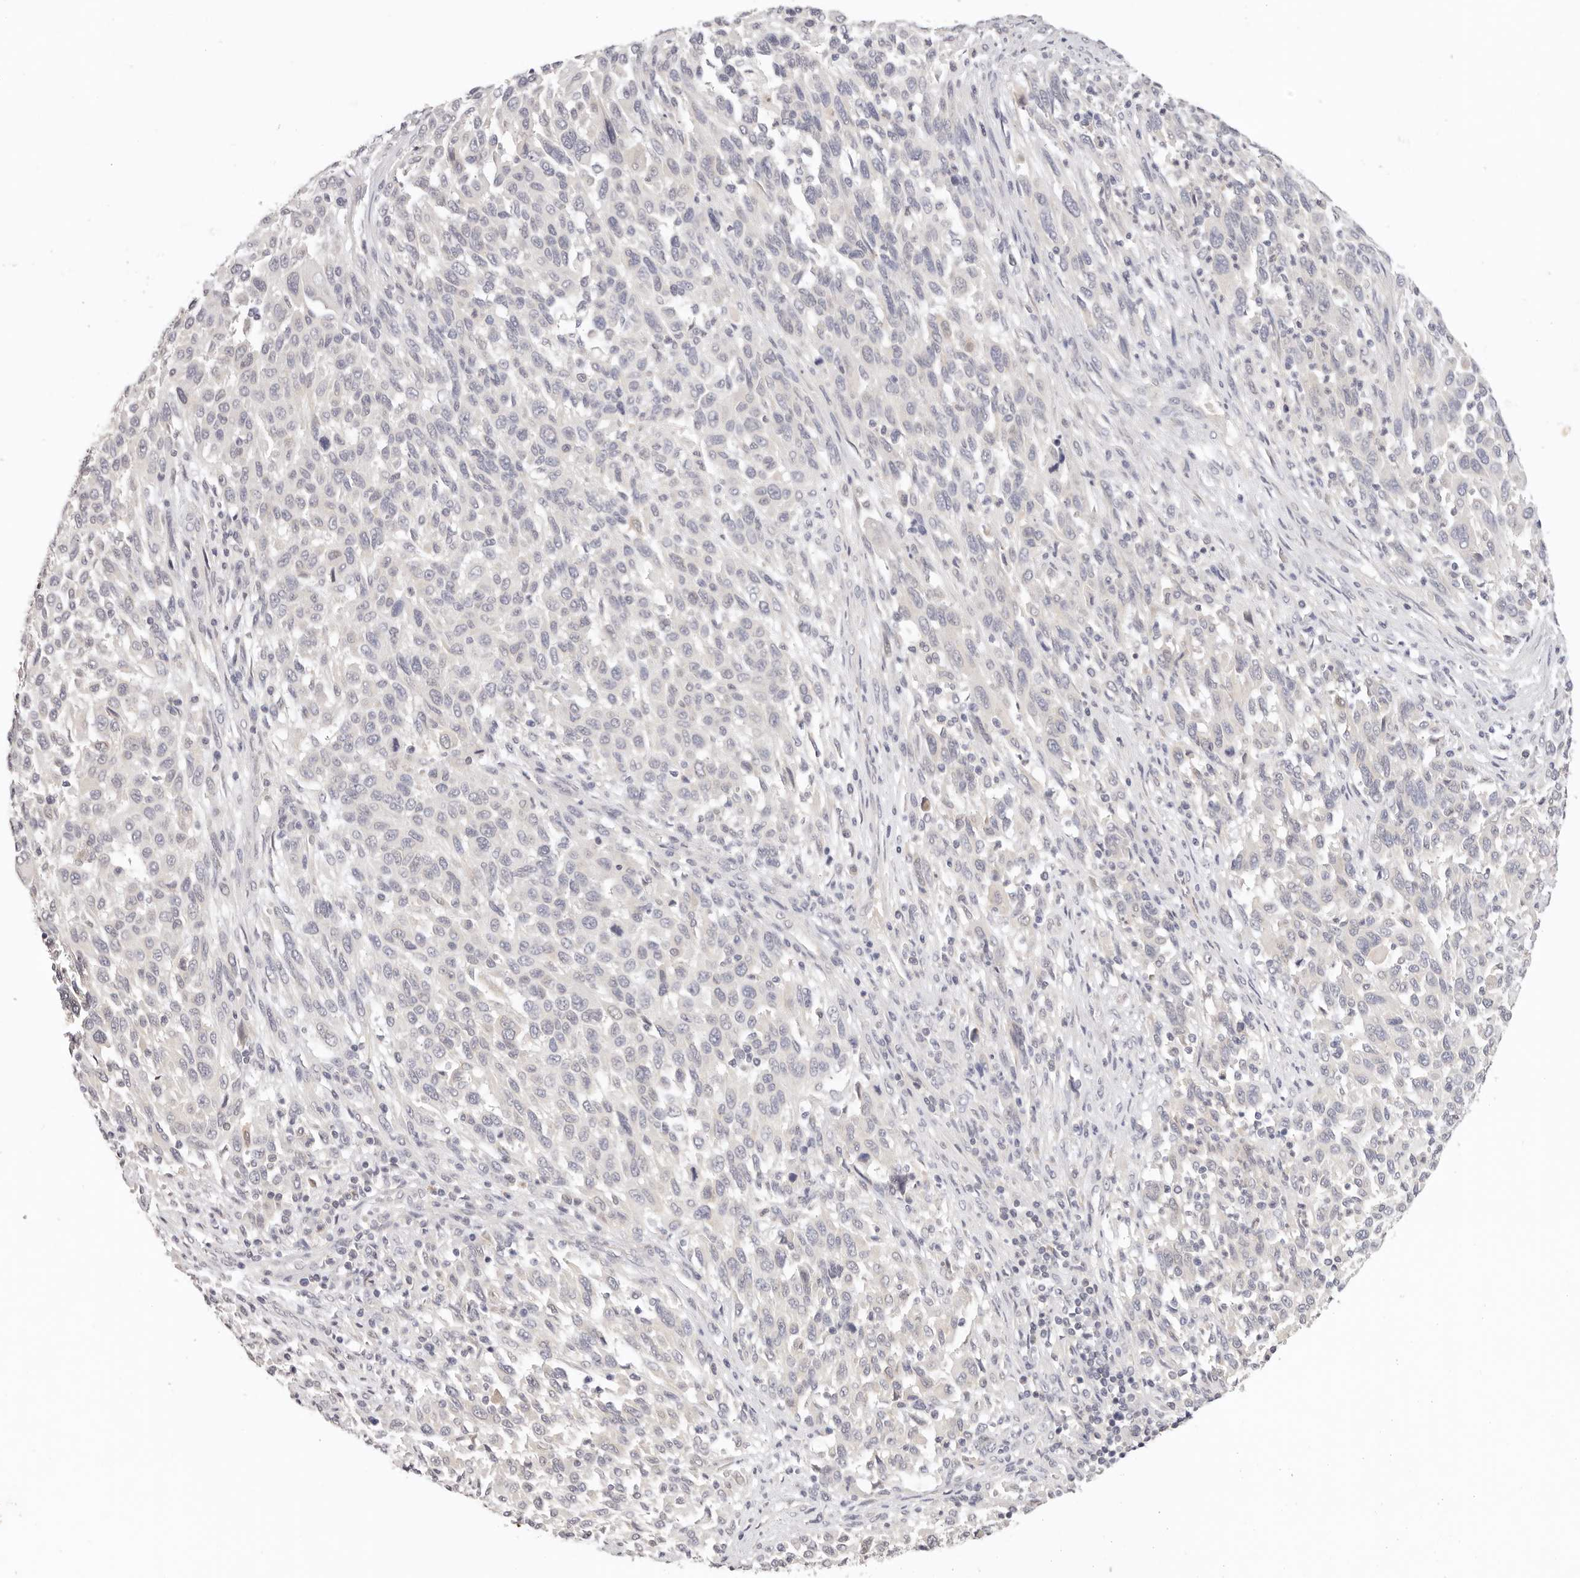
{"staining": {"intensity": "negative", "quantity": "none", "location": "none"}, "tissue": "melanoma", "cell_type": "Tumor cells", "image_type": "cancer", "snomed": [{"axis": "morphology", "description": "Malignant melanoma, Metastatic site"}, {"axis": "topography", "description": "Lymph node"}], "caption": "IHC histopathology image of human melanoma stained for a protein (brown), which exhibits no positivity in tumor cells. The staining was performed using DAB (3,3'-diaminobenzidine) to visualize the protein expression in brown, while the nuclei were stained in blue with hematoxylin (Magnification: 20x).", "gene": "GGPS1", "patient": {"sex": "male", "age": 61}}